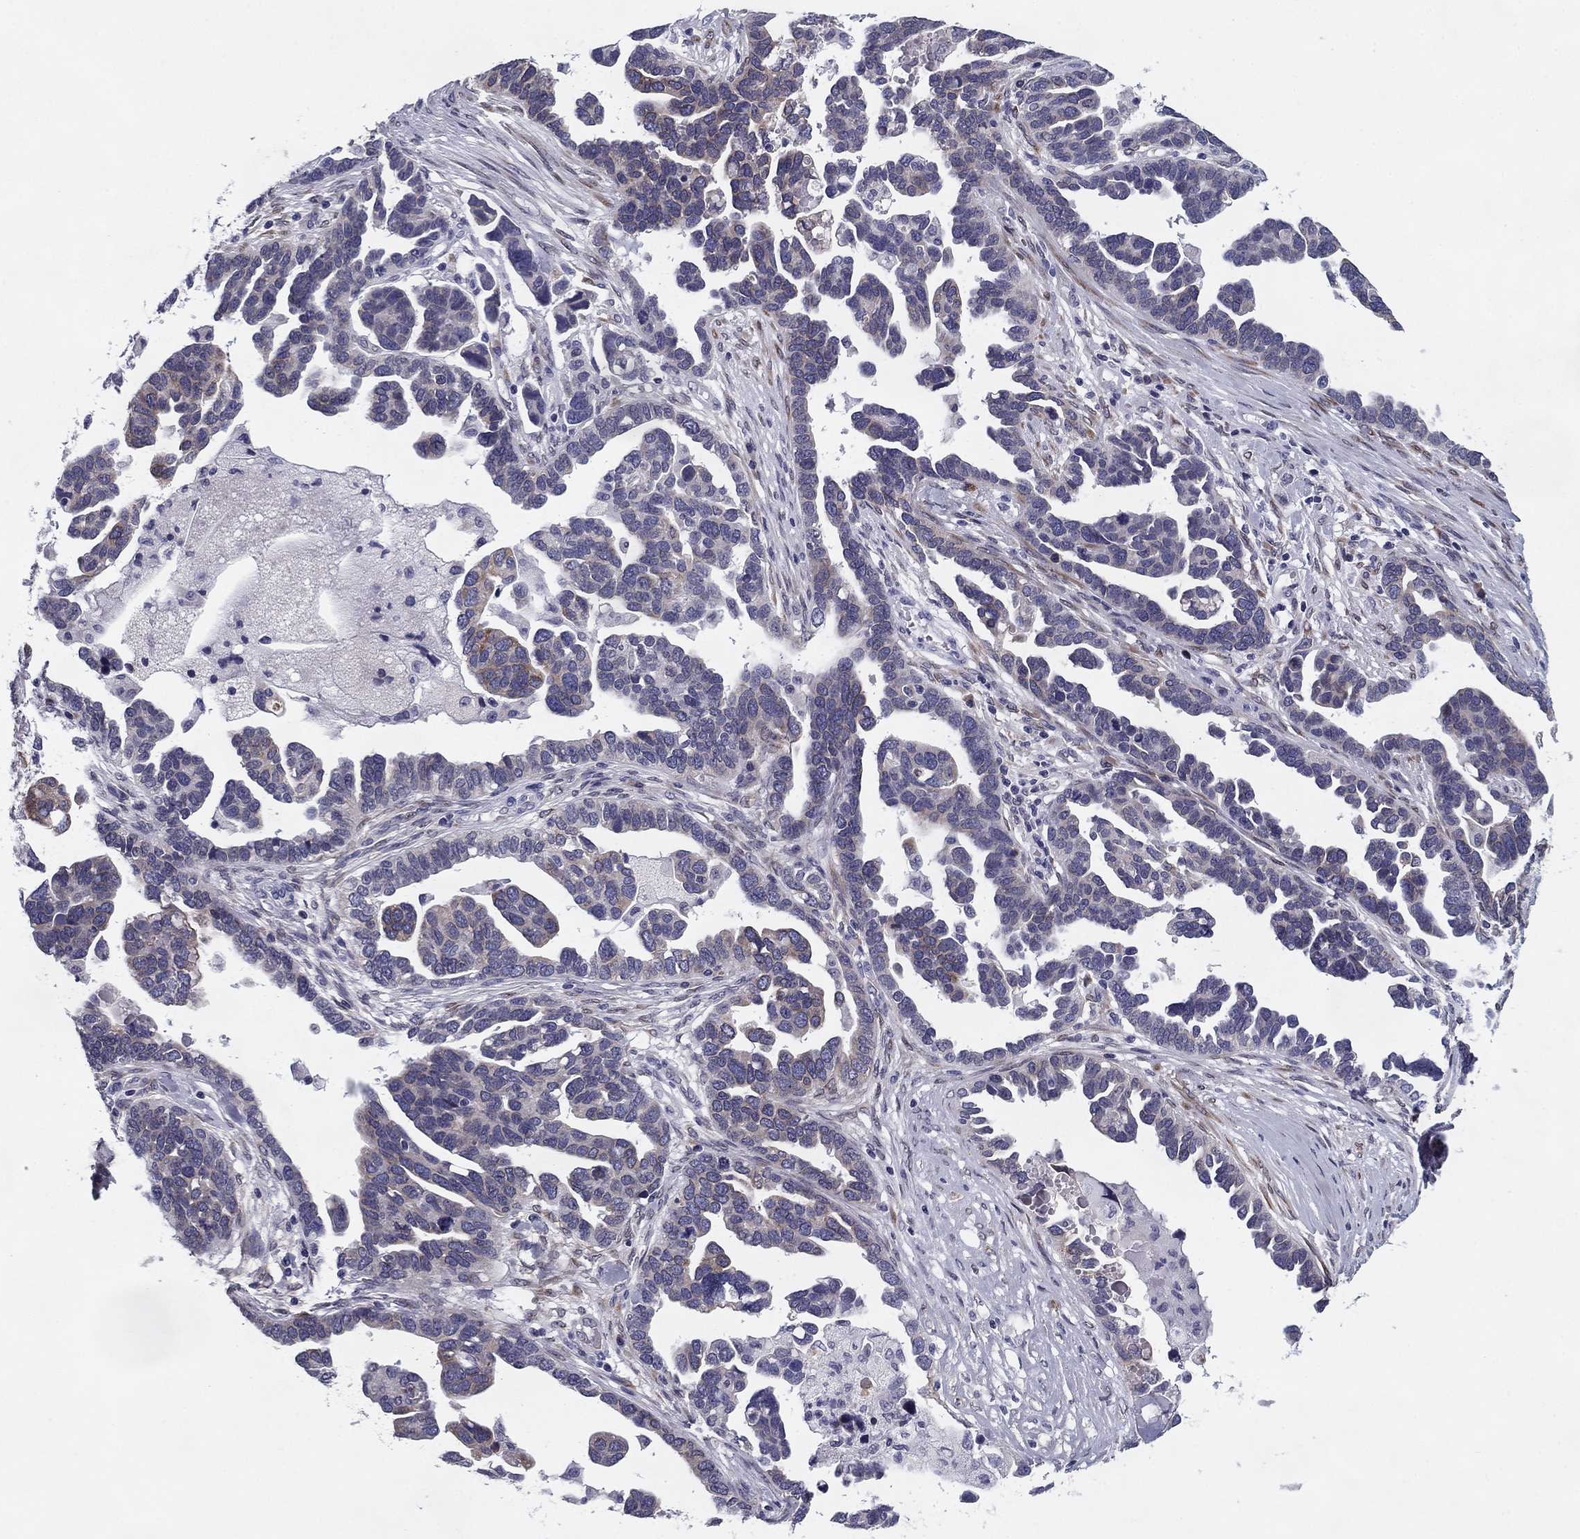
{"staining": {"intensity": "weak", "quantity": "25%-75%", "location": "cytoplasmic/membranous"}, "tissue": "ovarian cancer", "cell_type": "Tumor cells", "image_type": "cancer", "snomed": [{"axis": "morphology", "description": "Cystadenocarcinoma, serous, NOS"}, {"axis": "topography", "description": "Ovary"}], "caption": "A brown stain shows weak cytoplasmic/membranous expression of a protein in ovarian cancer (serous cystadenocarcinoma) tumor cells. The staining was performed using DAB, with brown indicating positive protein expression. Nuclei are stained blue with hematoxylin.", "gene": "TMED3", "patient": {"sex": "female", "age": 54}}